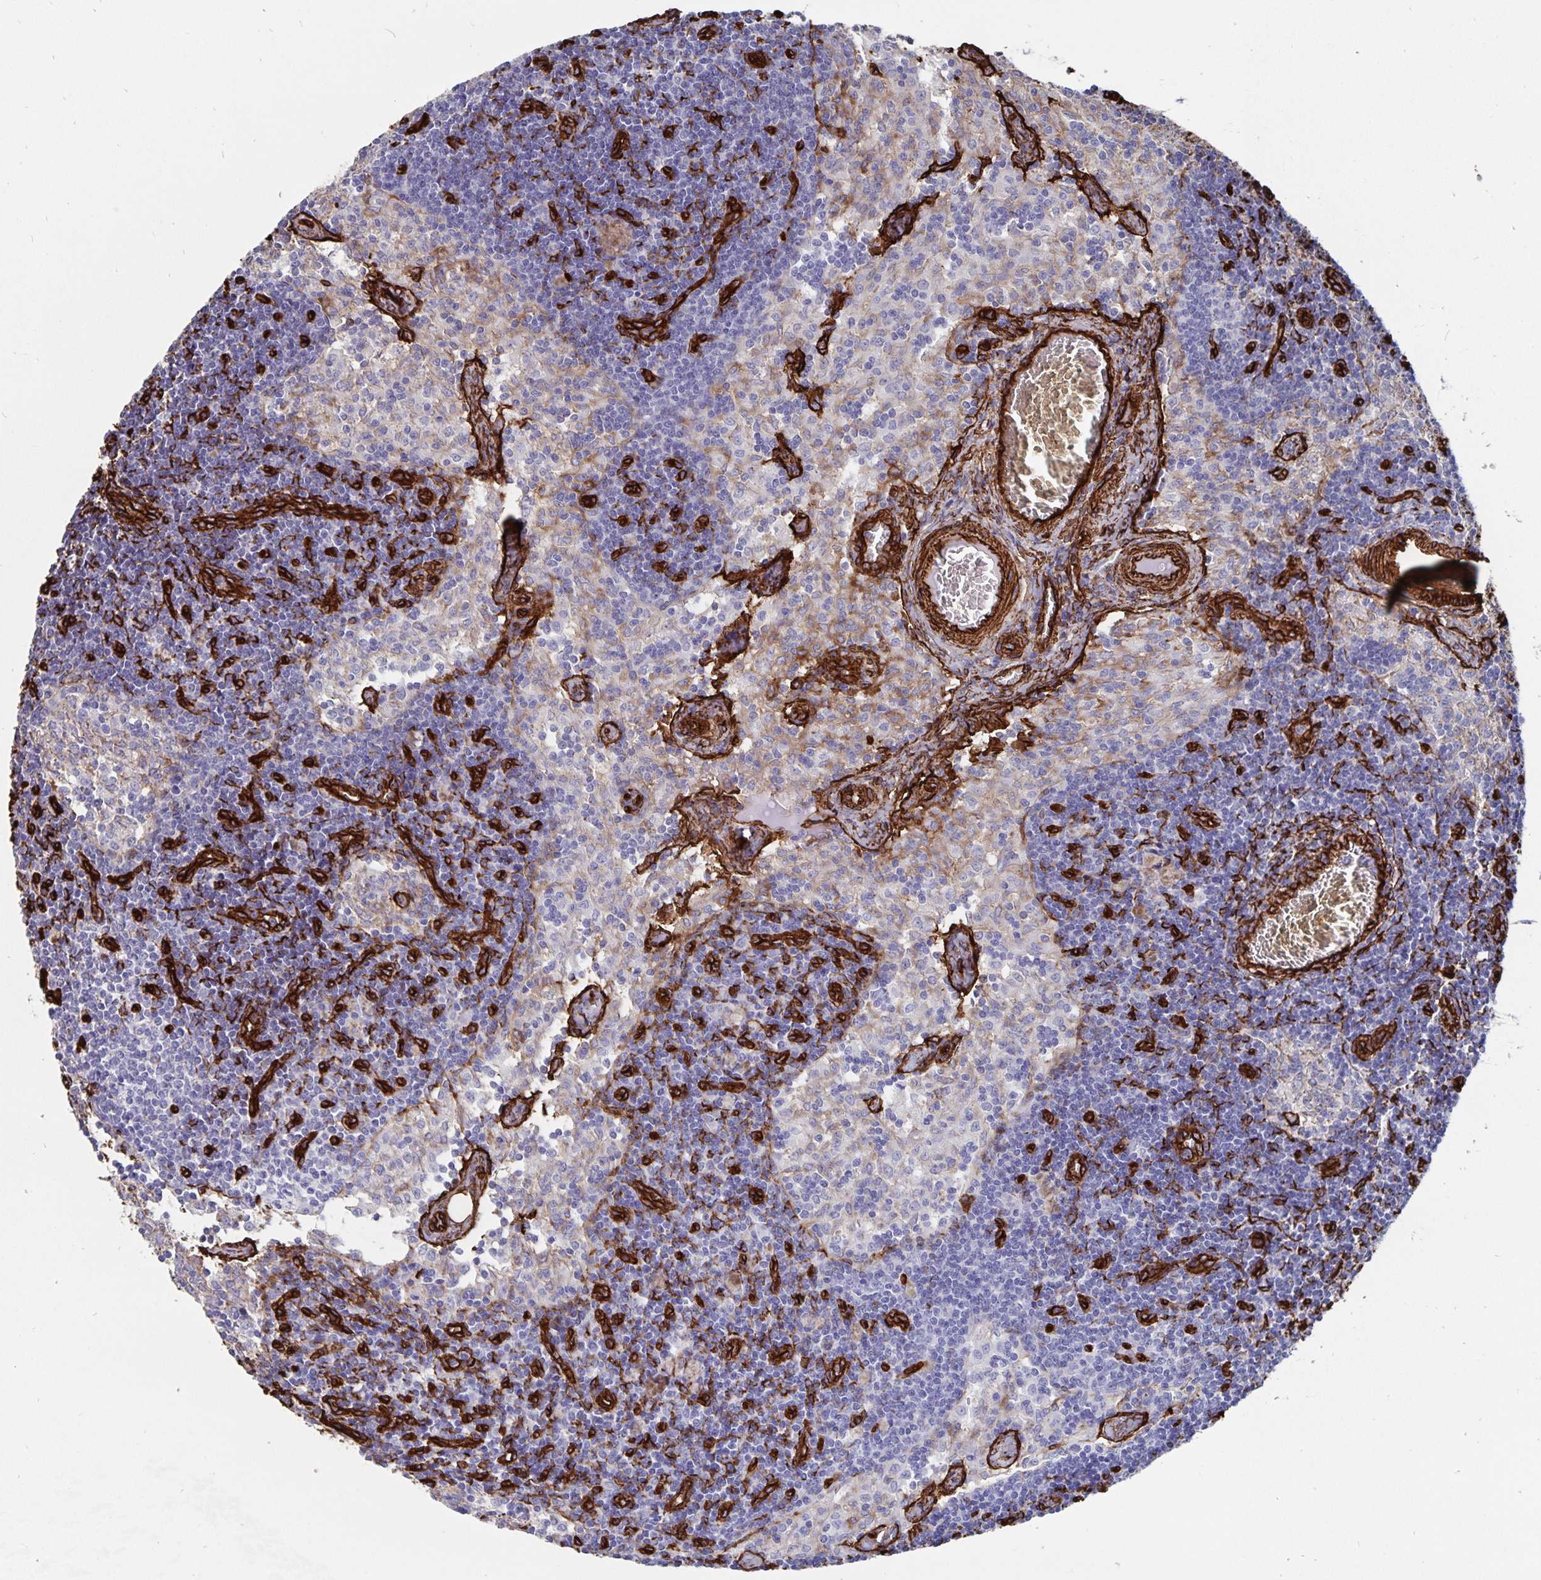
{"staining": {"intensity": "moderate", "quantity": "<25%", "location": "cytoplasmic/membranous"}, "tissue": "lymph node", "cell_type": "Germinal center cells", "image_type": "normal", "snomed": [{"axis": "morphology", "description": "Normal tissue, NOS"}, {"axis": "topography", "description": "Lymph node"}], "caption": "IHC histopathology image of normal lymph node: human lymph node stained using IHC reveals low levels of moderate protein expression localized specifically in the cytoplasmic/membranous of germinal center cells, appearing as a cytoplasmic/membranous brown color.", "gene": "DCHS2", "patient": {"sex": "female", "age": 31}}